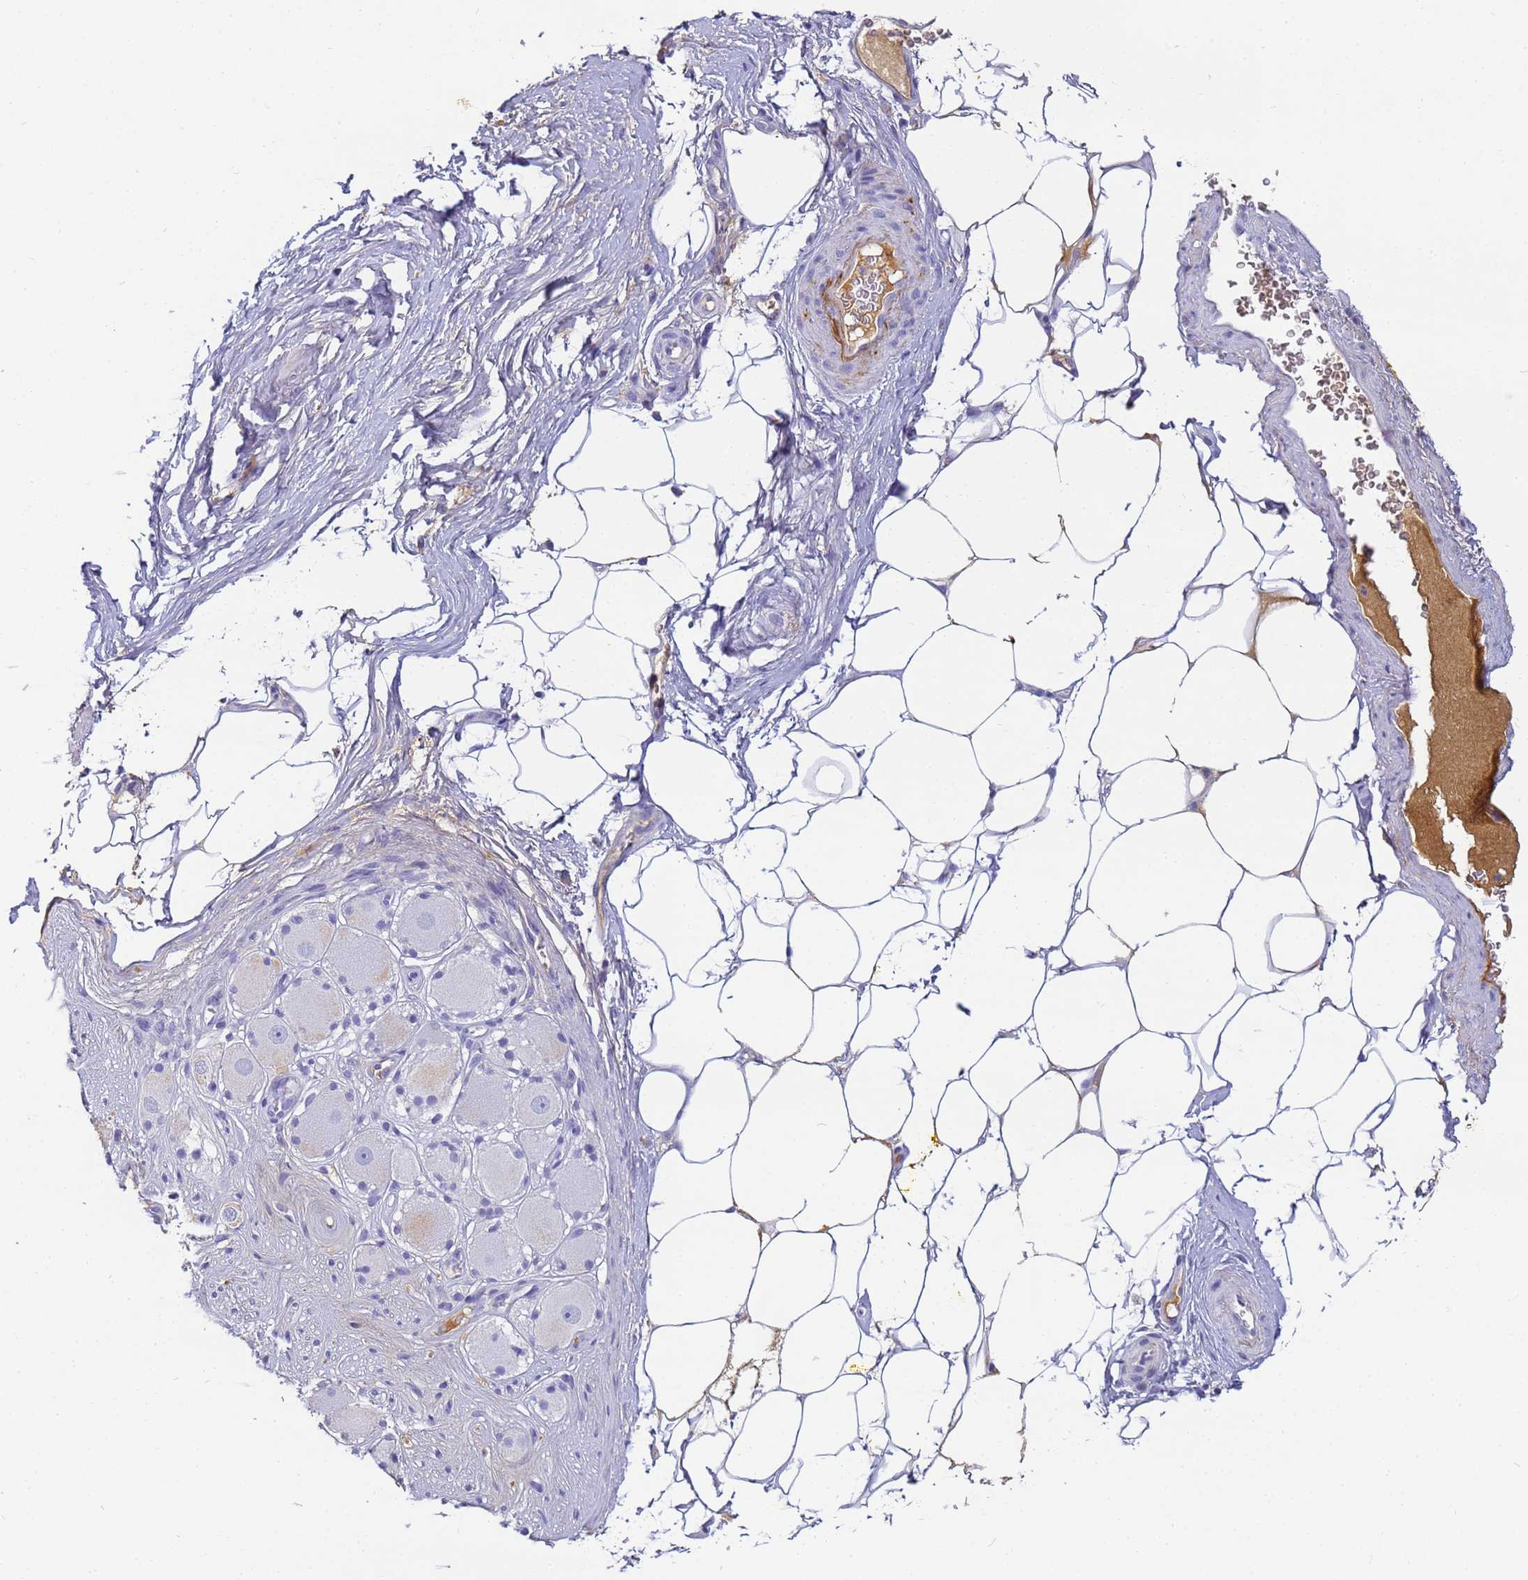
{"staining": {"intensity": "weak", "quantity": "<25%", "location": "cytoplasmic/membranous"}, "tissue": "adipose tissue", "cell_type": "Adipocytes", "image_type": "normal", "snomed": [{"axis": "morphology", "description": "Normal tissue, NOS"}, {"axis": "morphology", "description": "Adenocarcinoma, Low grade"}, {"axis": "topography", "description": "Prostate"}, {"axis": "topography", "description": "Peripheral nerve tissue"}], "caption": "Adipocytes show no significant protein positivity in benign adipose tissue. (DAB (3,3'-diaminobenzidine) immunohistochemistry (IHC) visualized using brightfield microscopy, high magnification).", "gene": "CFHR1", "patient": {"sex": "male", "age": 63}}